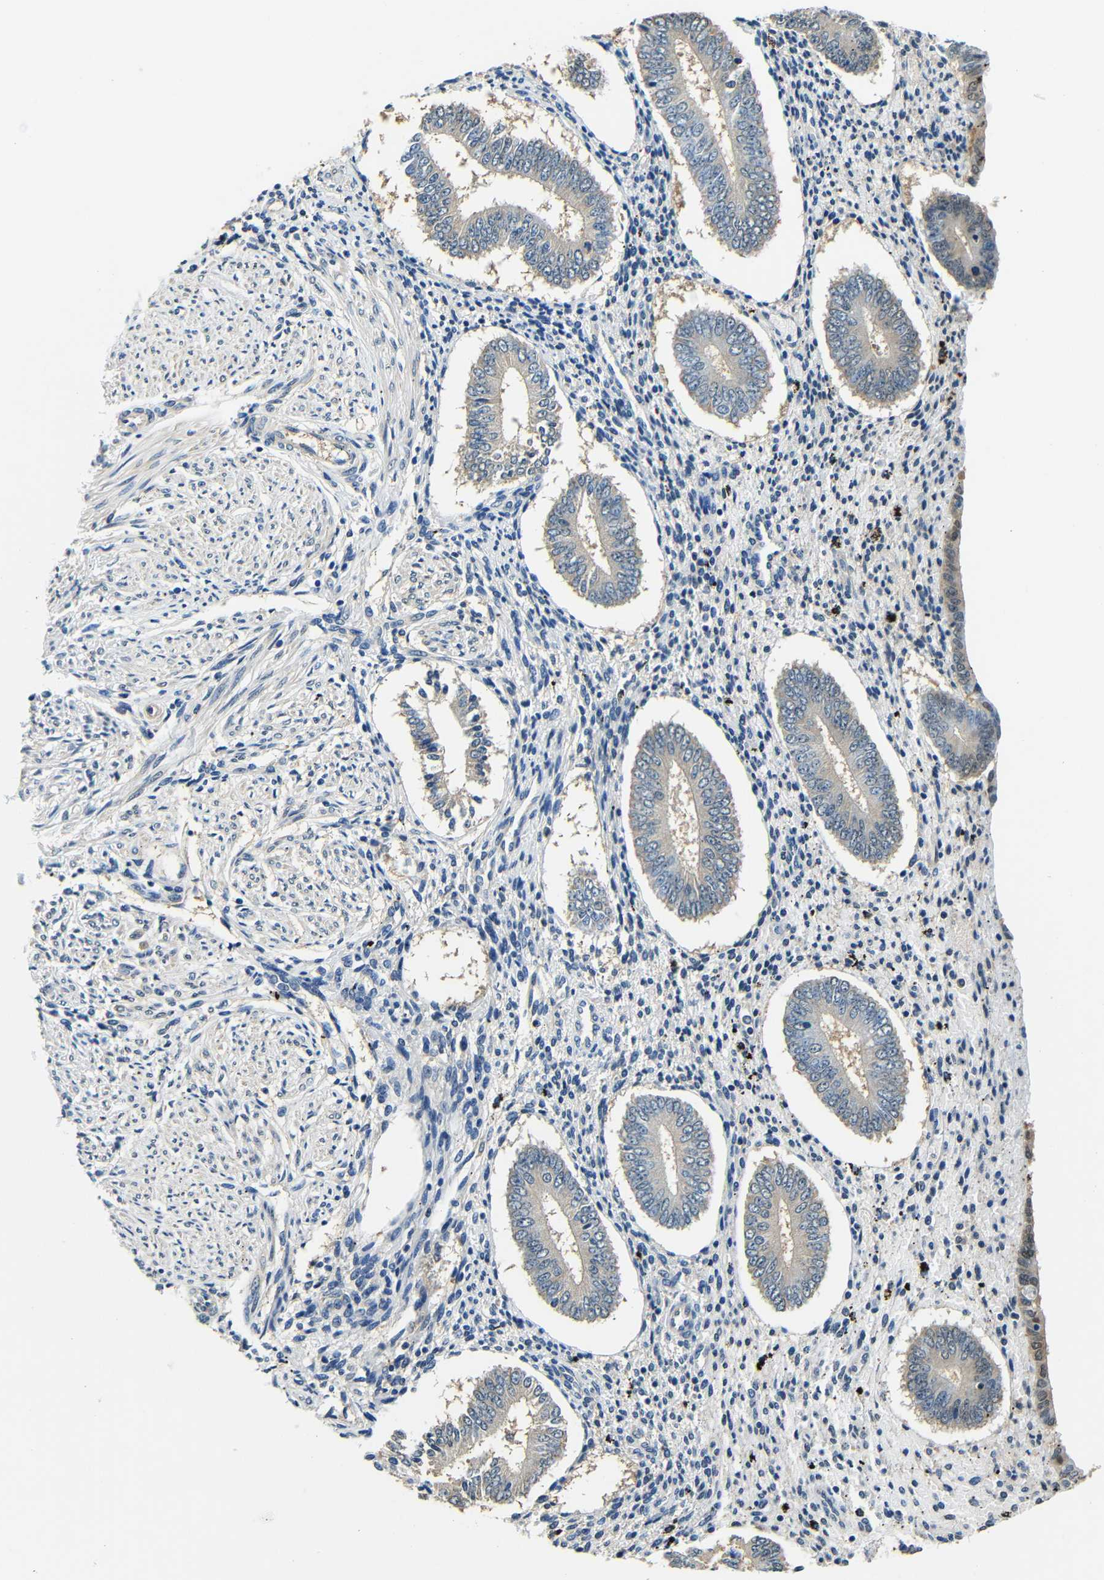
{"staining": {"intensity": "negative", "quantity": "none", "location": "none"}, "tissue": "endometrium", "cell_type": "Cells in endometrial stroma", "image_type": "normal", "snomed": [{"axis": "morphology", "description": "Normal tissue, NOS"}, {"axis": "topography", "description": "Endometrium"}], "caption": "Immunohistochemistry micrograph of normal endometrium stained for a protein (brown), which reveals no expression in cells in endometrial stroma.", "gene": "ADAP1", "patient": {"sex": "female", "age": 42}}